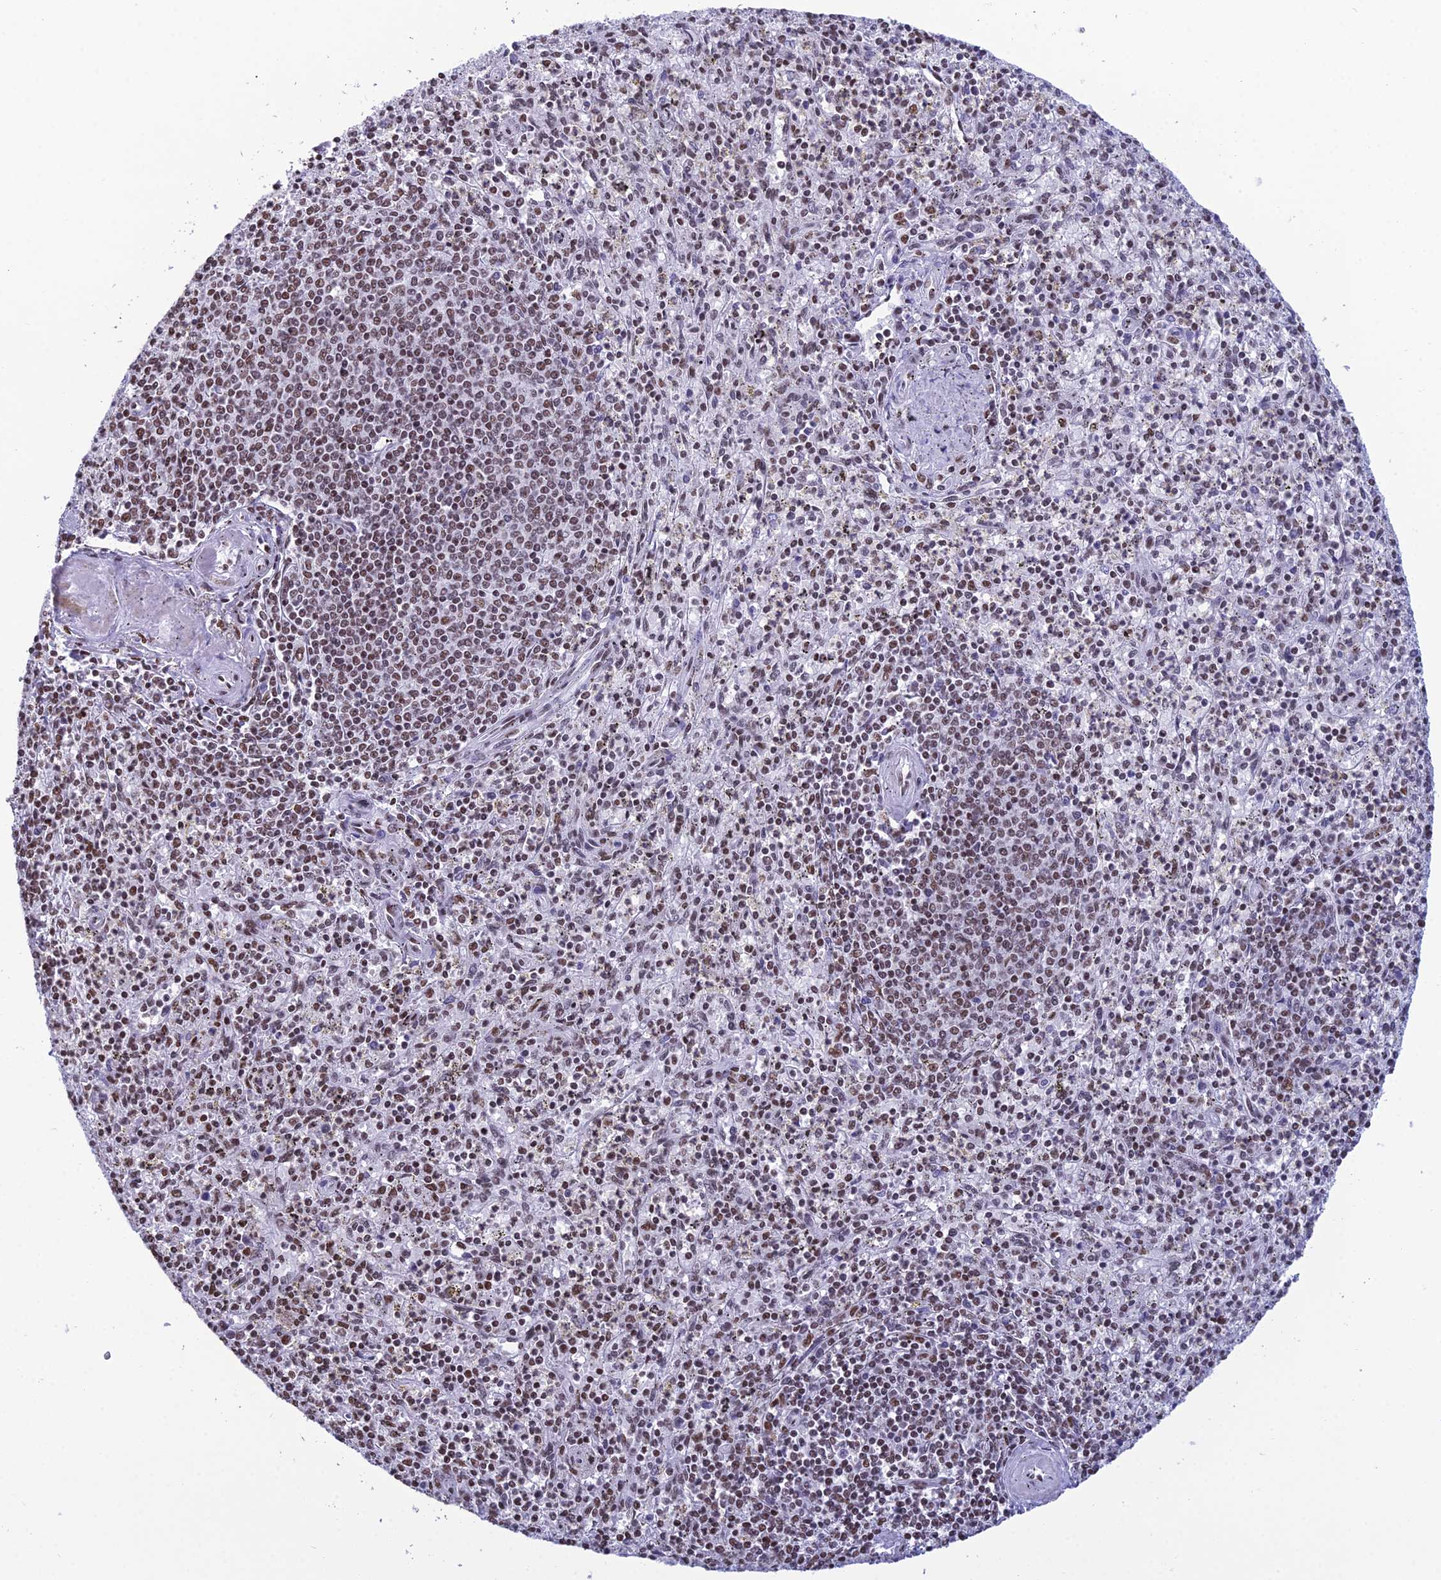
{"staining": {"intensity": "moderate", "quantity": "25%-75%", "location": "nuclear"}, "tissue": "spleen", "cell_type": "Cells in red pulp", "image_type": "normal", "snomed": [{"axis": "morphology", "description": "Normal tissue, NOS"}, {"axis": "topography", "description": "Spleen"}], "caption": "Cells in red pulp exhibit medium levels of moderate nuclear expression in approximately 25%-75% of cells in unremarkable spleen. (DAB IHC, brown staining for protein, blue staining for nuclei).", "gene": "PRAMEF12", "patient": {"sex": "male", "age": 72}}